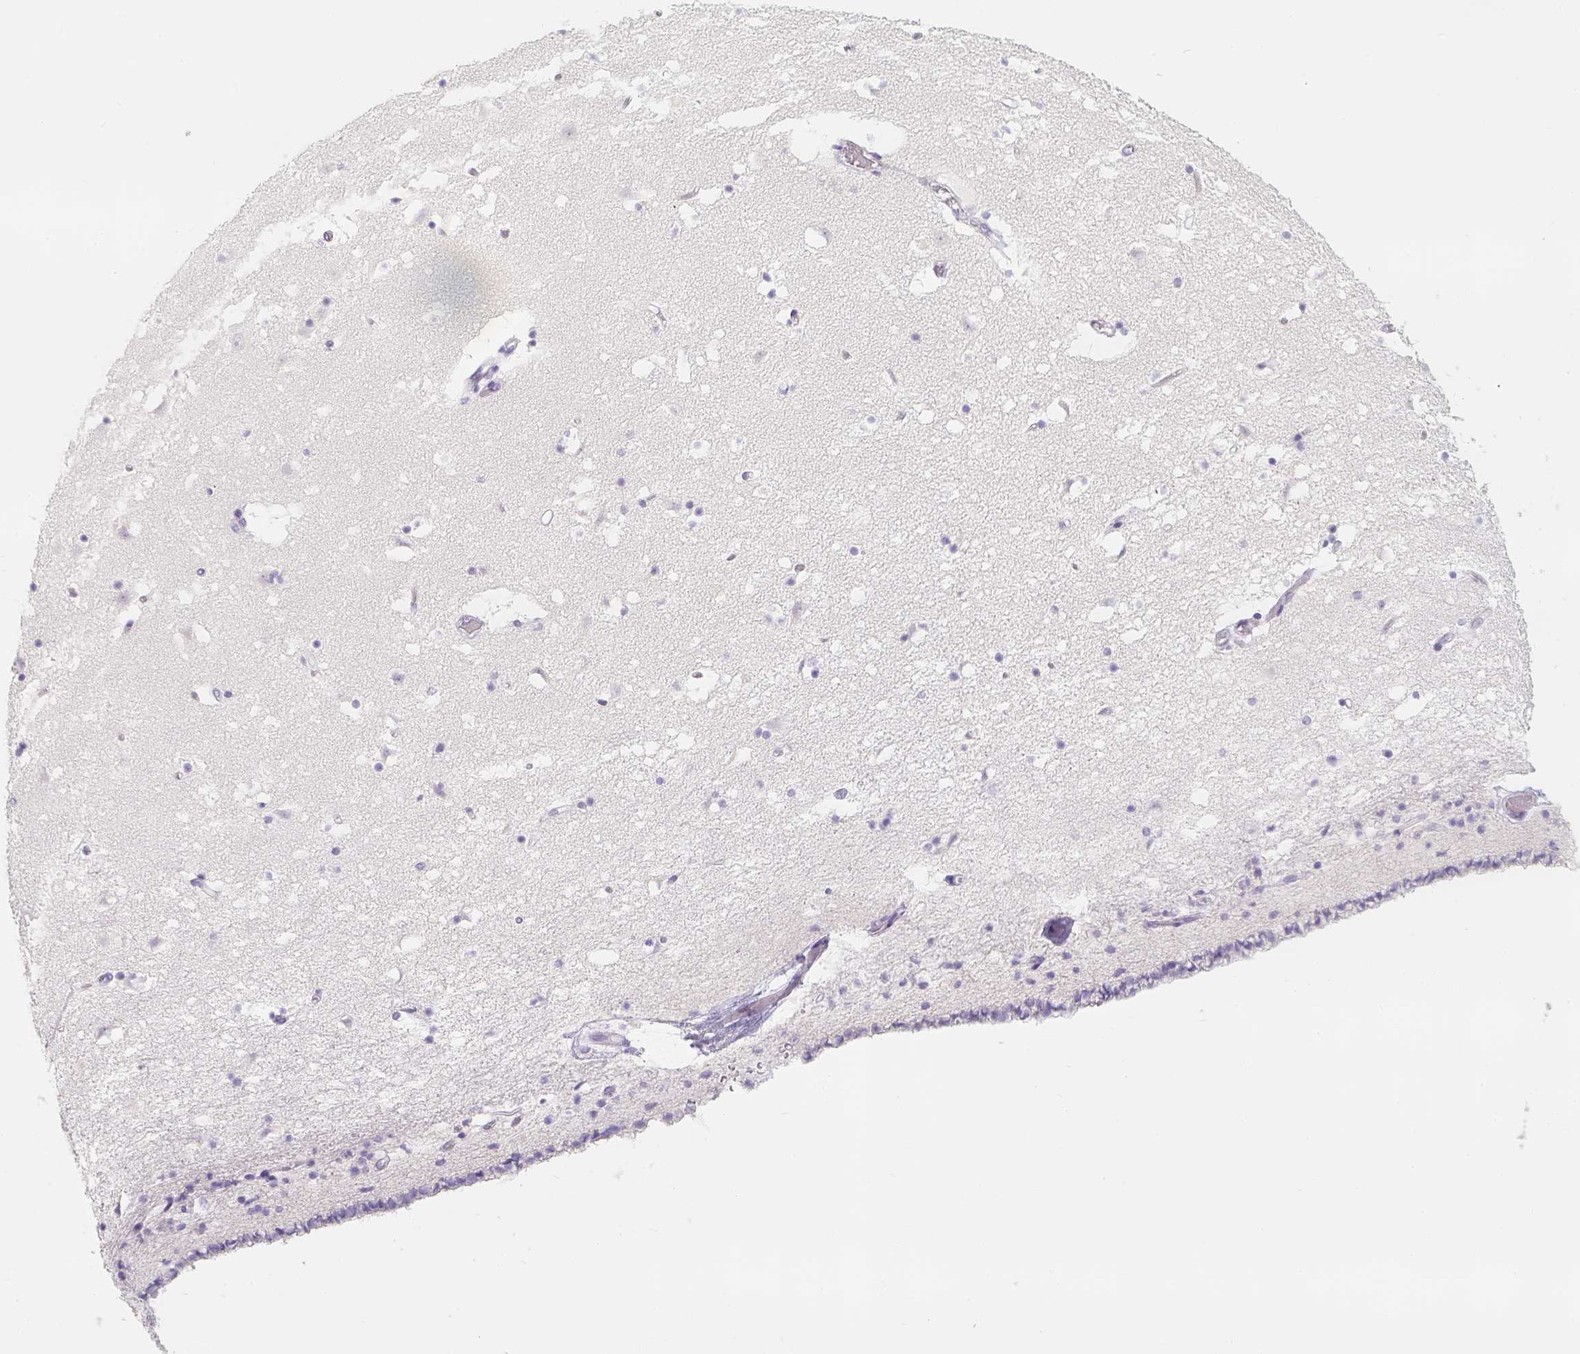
{"staining": {"intensity": "negative", "quantity": "none", "location": "none"}, "tissue": "caudate", "cell_type": "Glial cells", "image_type": "normal", "snomed": [{"axis": "morphology", "description": "Normal tissue, NOS"}, {"axis": "topography", "description": "Lateral ventricle wall"}], "caption": "This is an immunohistochemistry (IHC) micrograph of normal human caudate. There is no expression in glial cells.", "gene": "SLC18A1", "patient": {"sex": "female", "age": 42}}